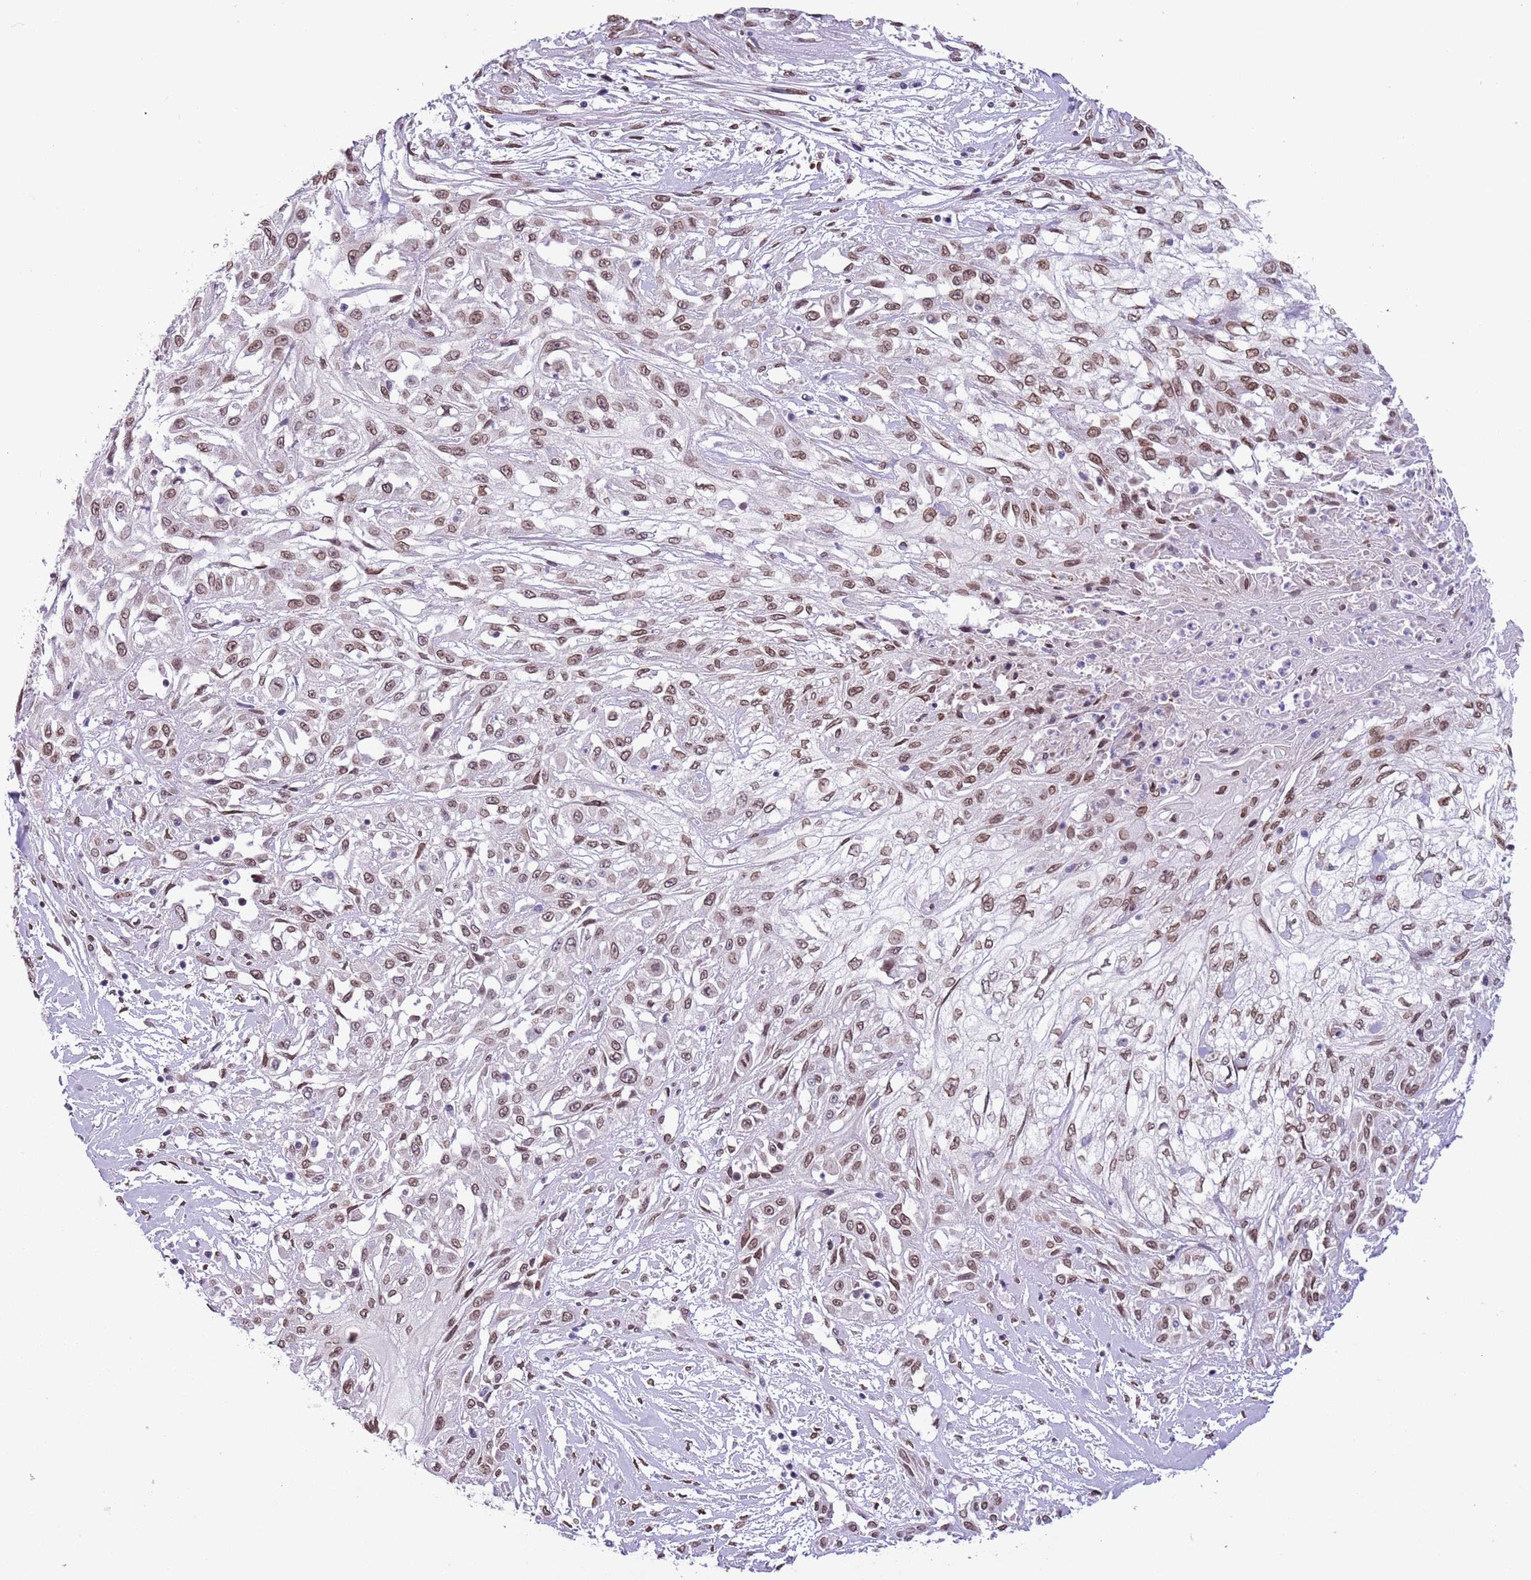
{"staining": {"intensity": "moderate", "quantity": ">75%", "location": "nuclear"}, "tissue": "skin cancer", "cell_type": "Tumor cells", "image_type": "cancer", "snomed": [{"axis": "morphology", "description": "Squamous cell carcinoma, NOS"}, {"axis": "morphology", "description": "Squamous cell carcinoma, metastatic, NOS"}, {"axis": "topography", "description": "Skin"}, {"axis": "topography", "description": "Lymph node"}], "caption": "Protein analysis of skin metastatic squamous cell carcinoma tissue exhibits moderate nuclear expression in about >75% of tumor cells. The protein is stained brown, and the nuclei are stained in blue (DAB IHC with brightfield microscopy, high magnification).", "gene": "ZGLP1", "patient": {"sex": "male", "age": 75}}